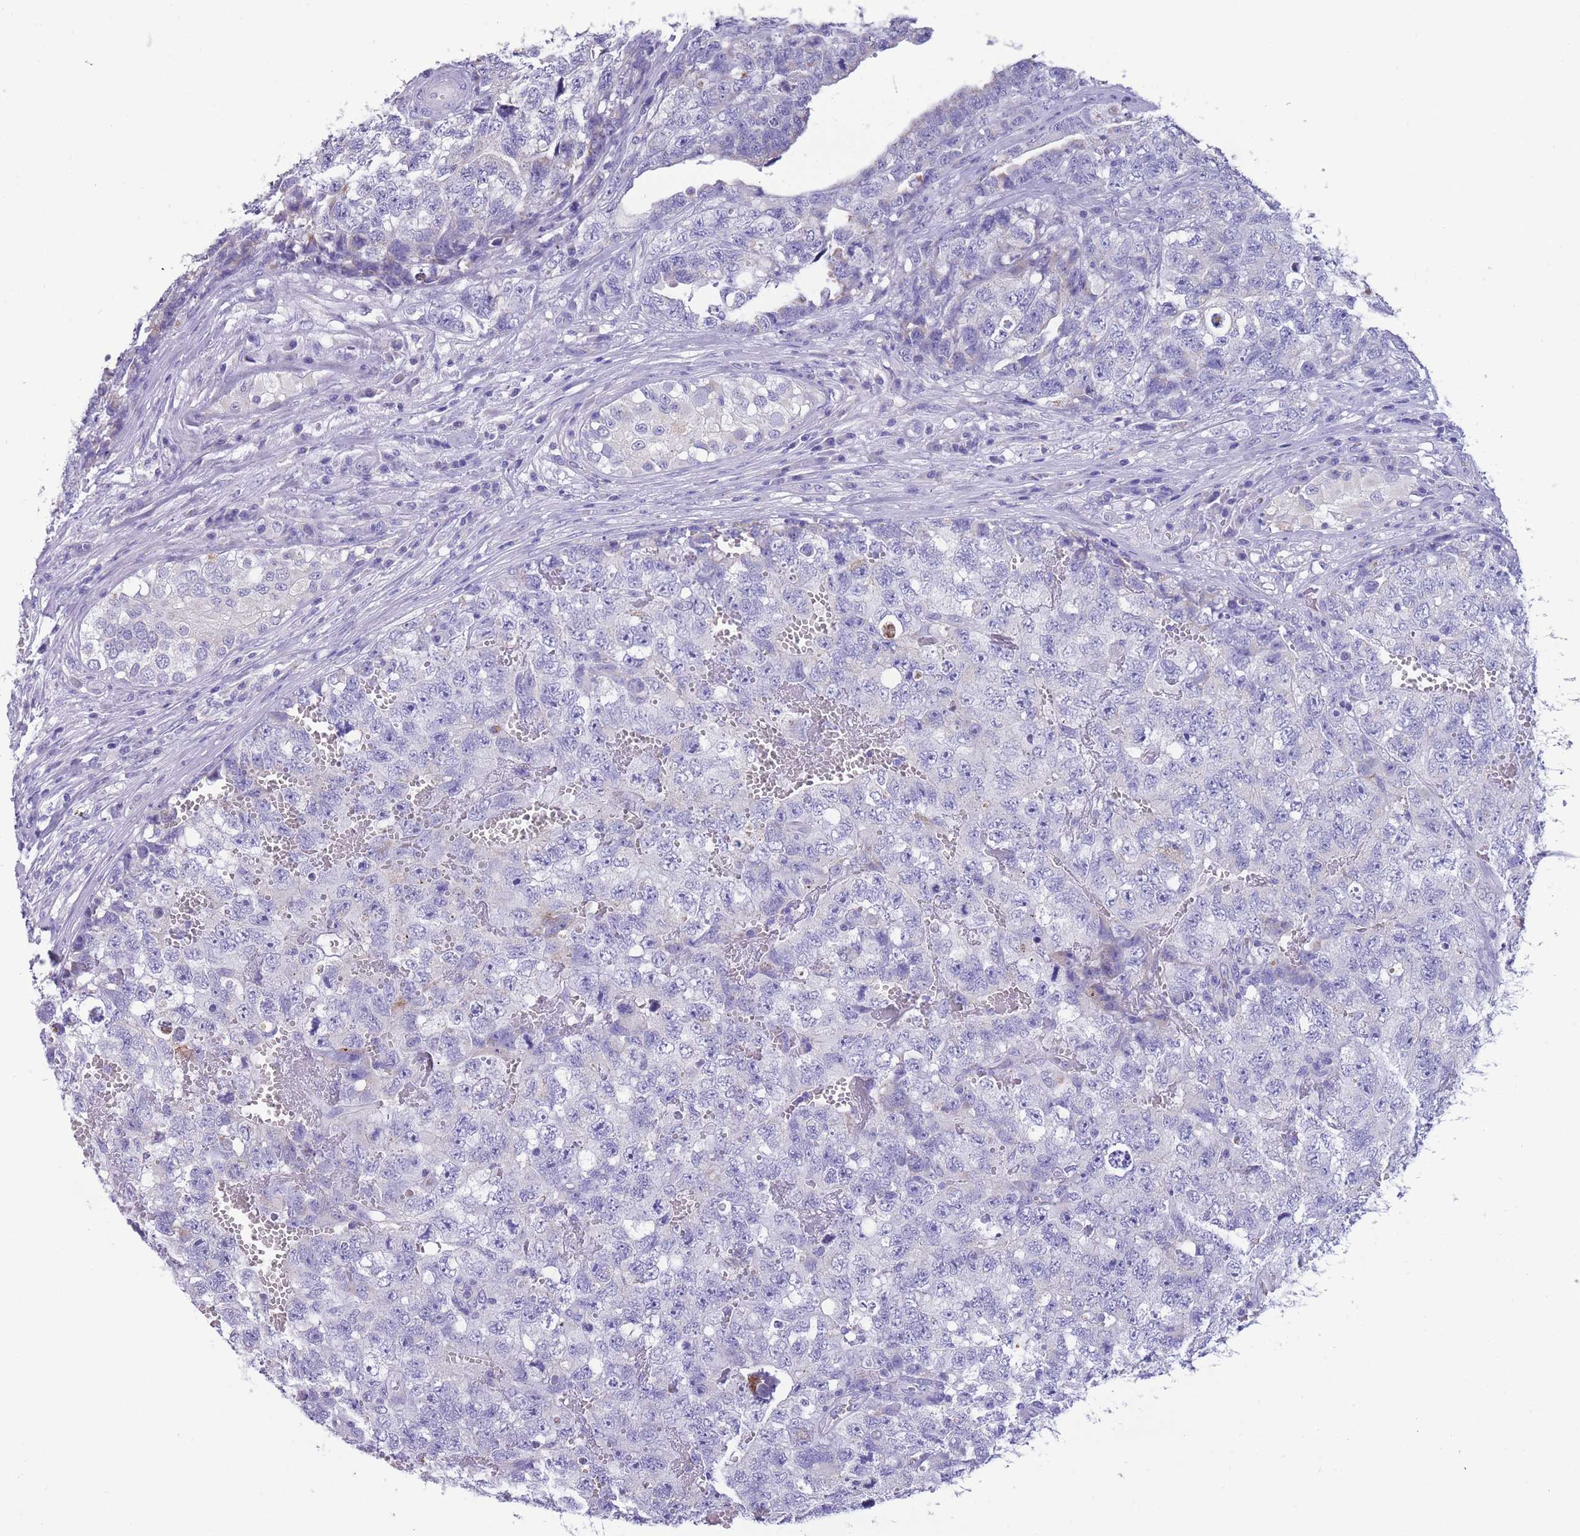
{"staining": {"intensity": "negative", "quantity": "none", "location": "none"}, "tissue": "testis cancer", "cell_type": "Tumor cells", "image_type": "cancer", "snomed": [{"axis": "morphology", "description": "Carcinoma, Embryonal, NOS"}, {"axis": "topography", "description": "Testis"}], "caption": "Protein analysis of testis cancer (embryonal carcinoma) exhibits no significant staining in tumor cells.", "gene": "INTS2", "patient": {"sex": "male", "age": 31}}